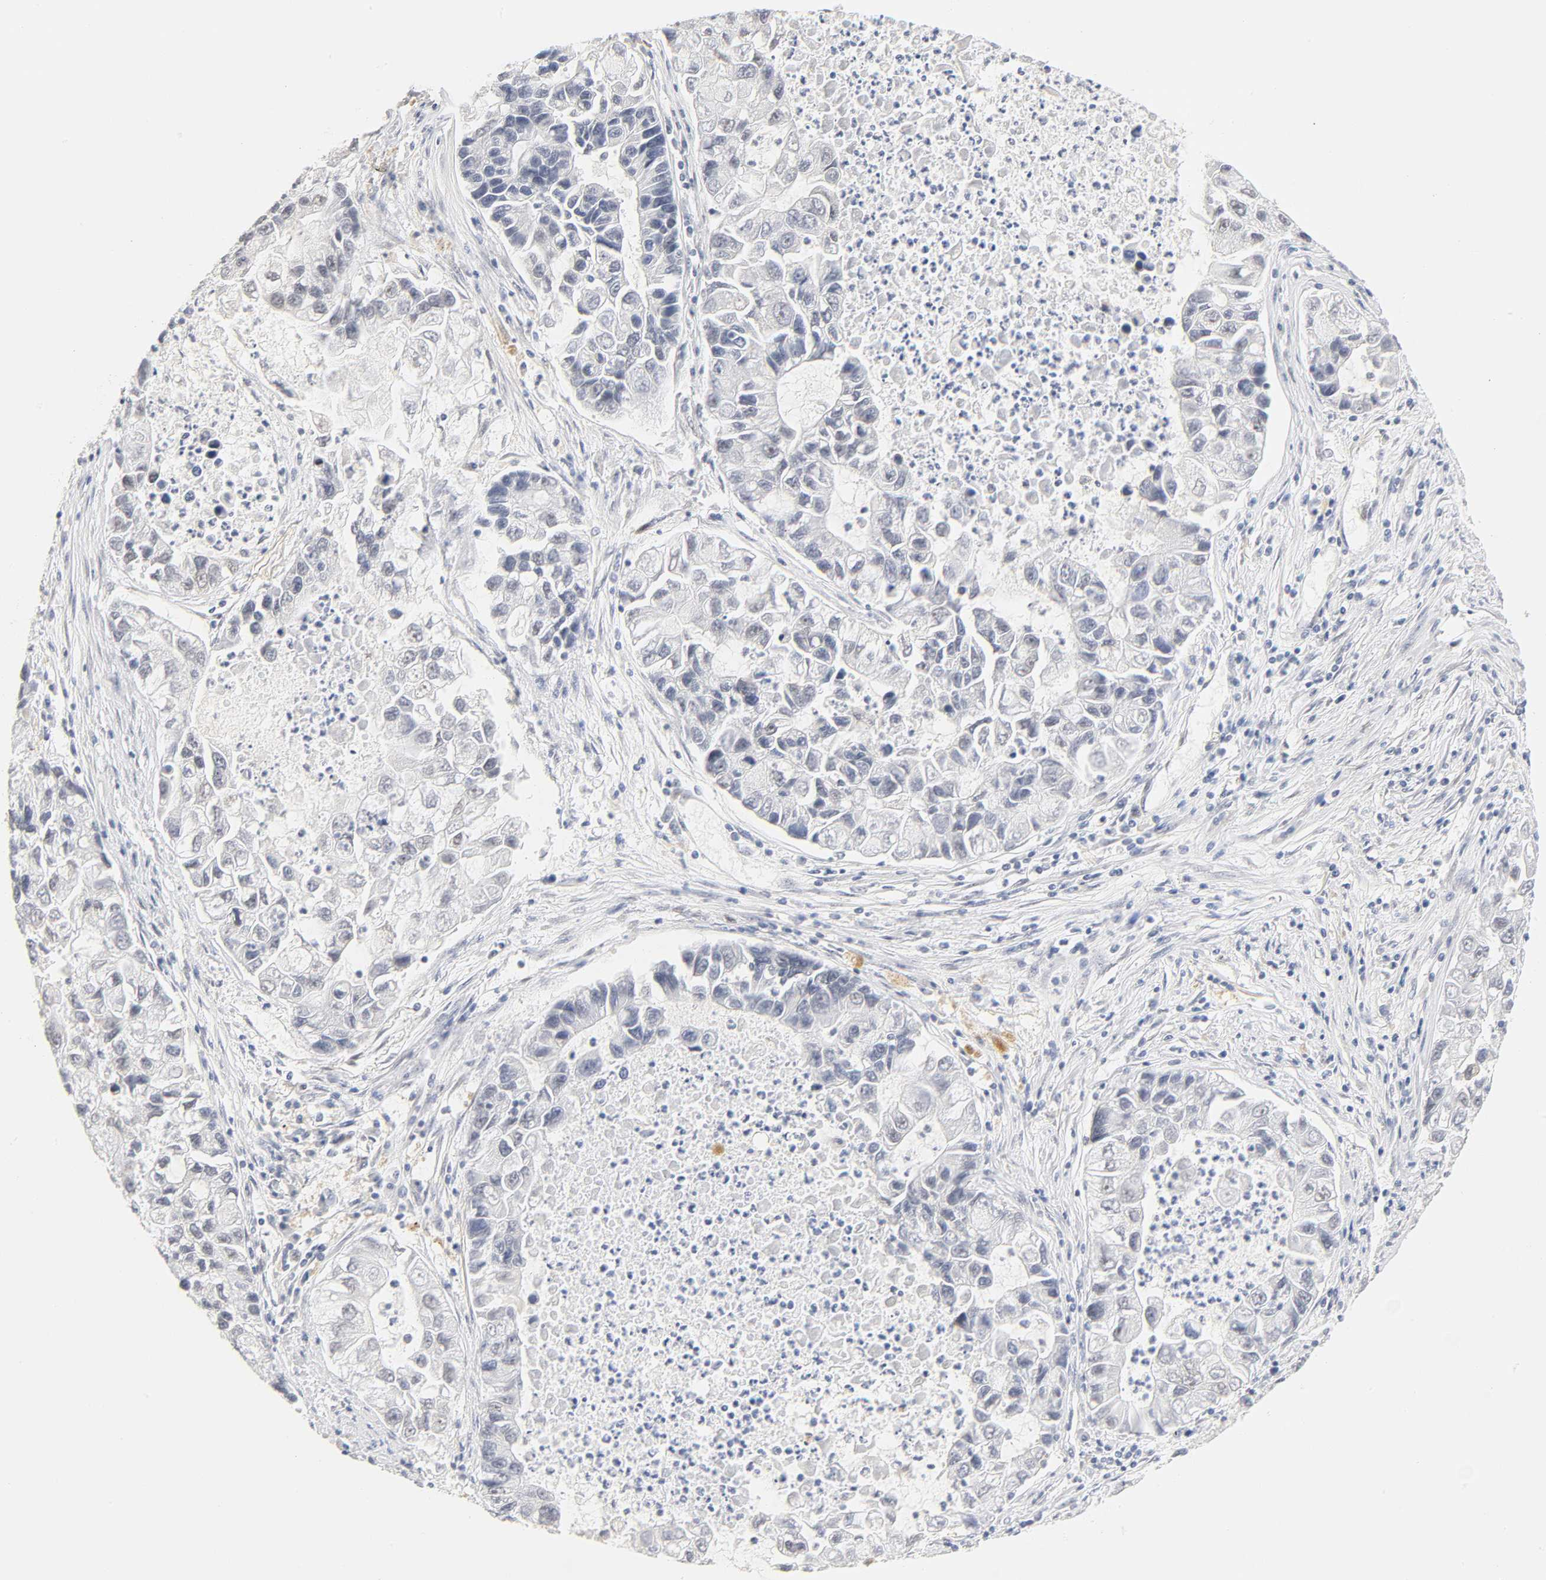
{"staining": {"intensity": "negative", "quantity": "none", "location": "none"}, "tissue": "lung cancer", "cell_type": "Tumor cells", "image_type": "cancer", "snomed": [{"axis": "morphology", "description": "Adenocarcinoma, NOS"}, {"axis": "topography", "description": "Lung"}], "caption": "Tumor cells show no significant protein positivity in lung adenocarcinoma. The staining is performed using DAB (3,3'-diaminobenzidine) brown chromogen with nuclei counter-stained in using hematoxylin.", "gene": "MNAT1", "patient": {"sex": "female", "age": 51}}